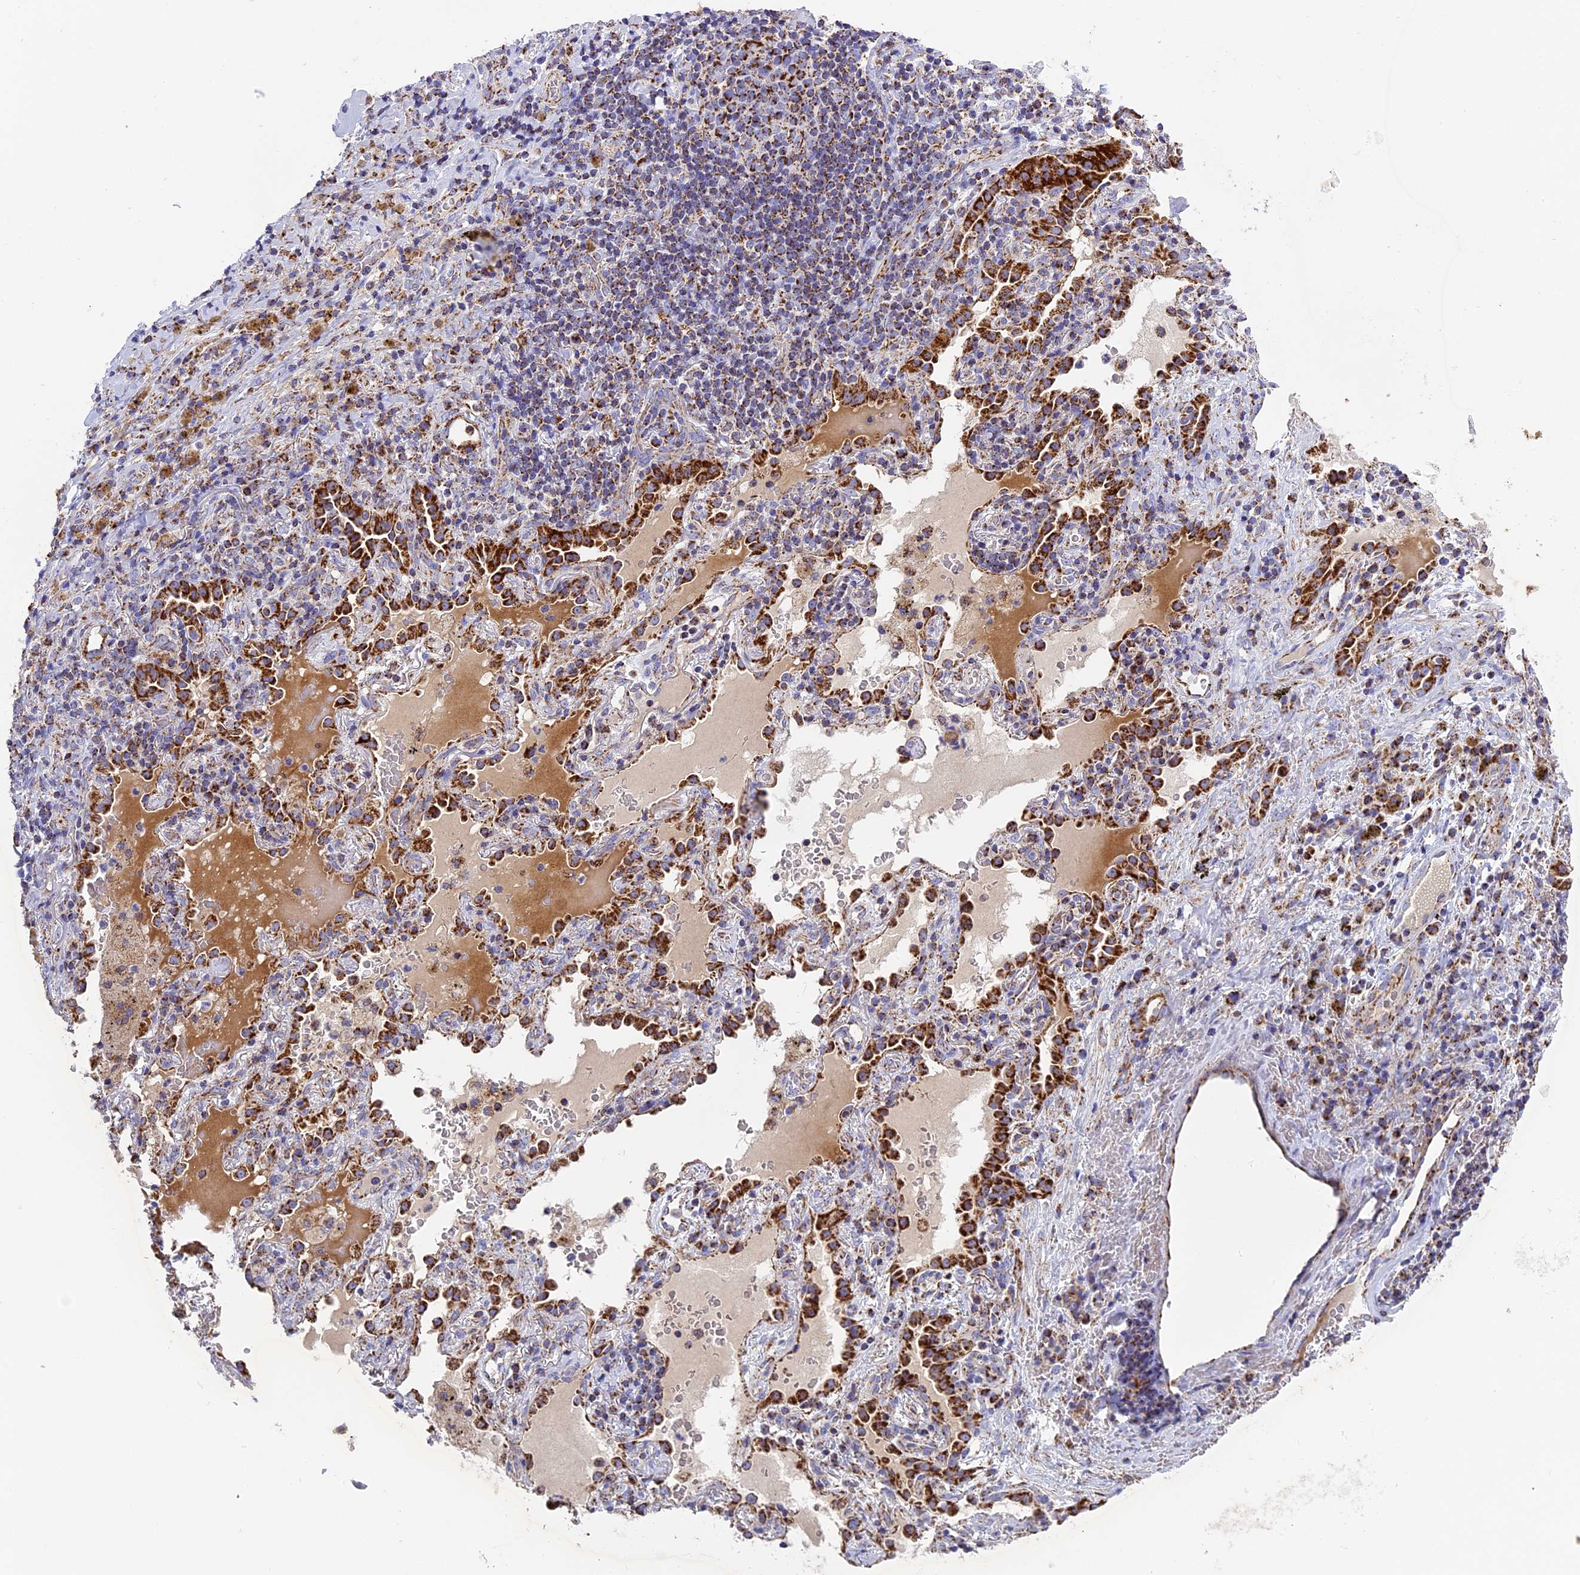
{"staining": {"intensity": "strong", "quantity": ">75%", "location": "cytoplasmic/membranous"}, "tissue": "lung cancer", "cell_type": "Tumor cells", "image_type": "cancer", "snomed": [{"axis": "morphology", "description": "Squamous cell carcinoma, NOS"}, {"axis": "topography", "description": "Lung"}], "caption": "Lung cancer (squamous cell carcinoma) stained for a protein demonstrates strong cytoplasmic/membranous positivity in tumor cells. Ihc stains the protein of interest in brown and the nuclei are stained blue.", "gene": "MRPS34", "patient": {"sex": "female", "age": 63}}